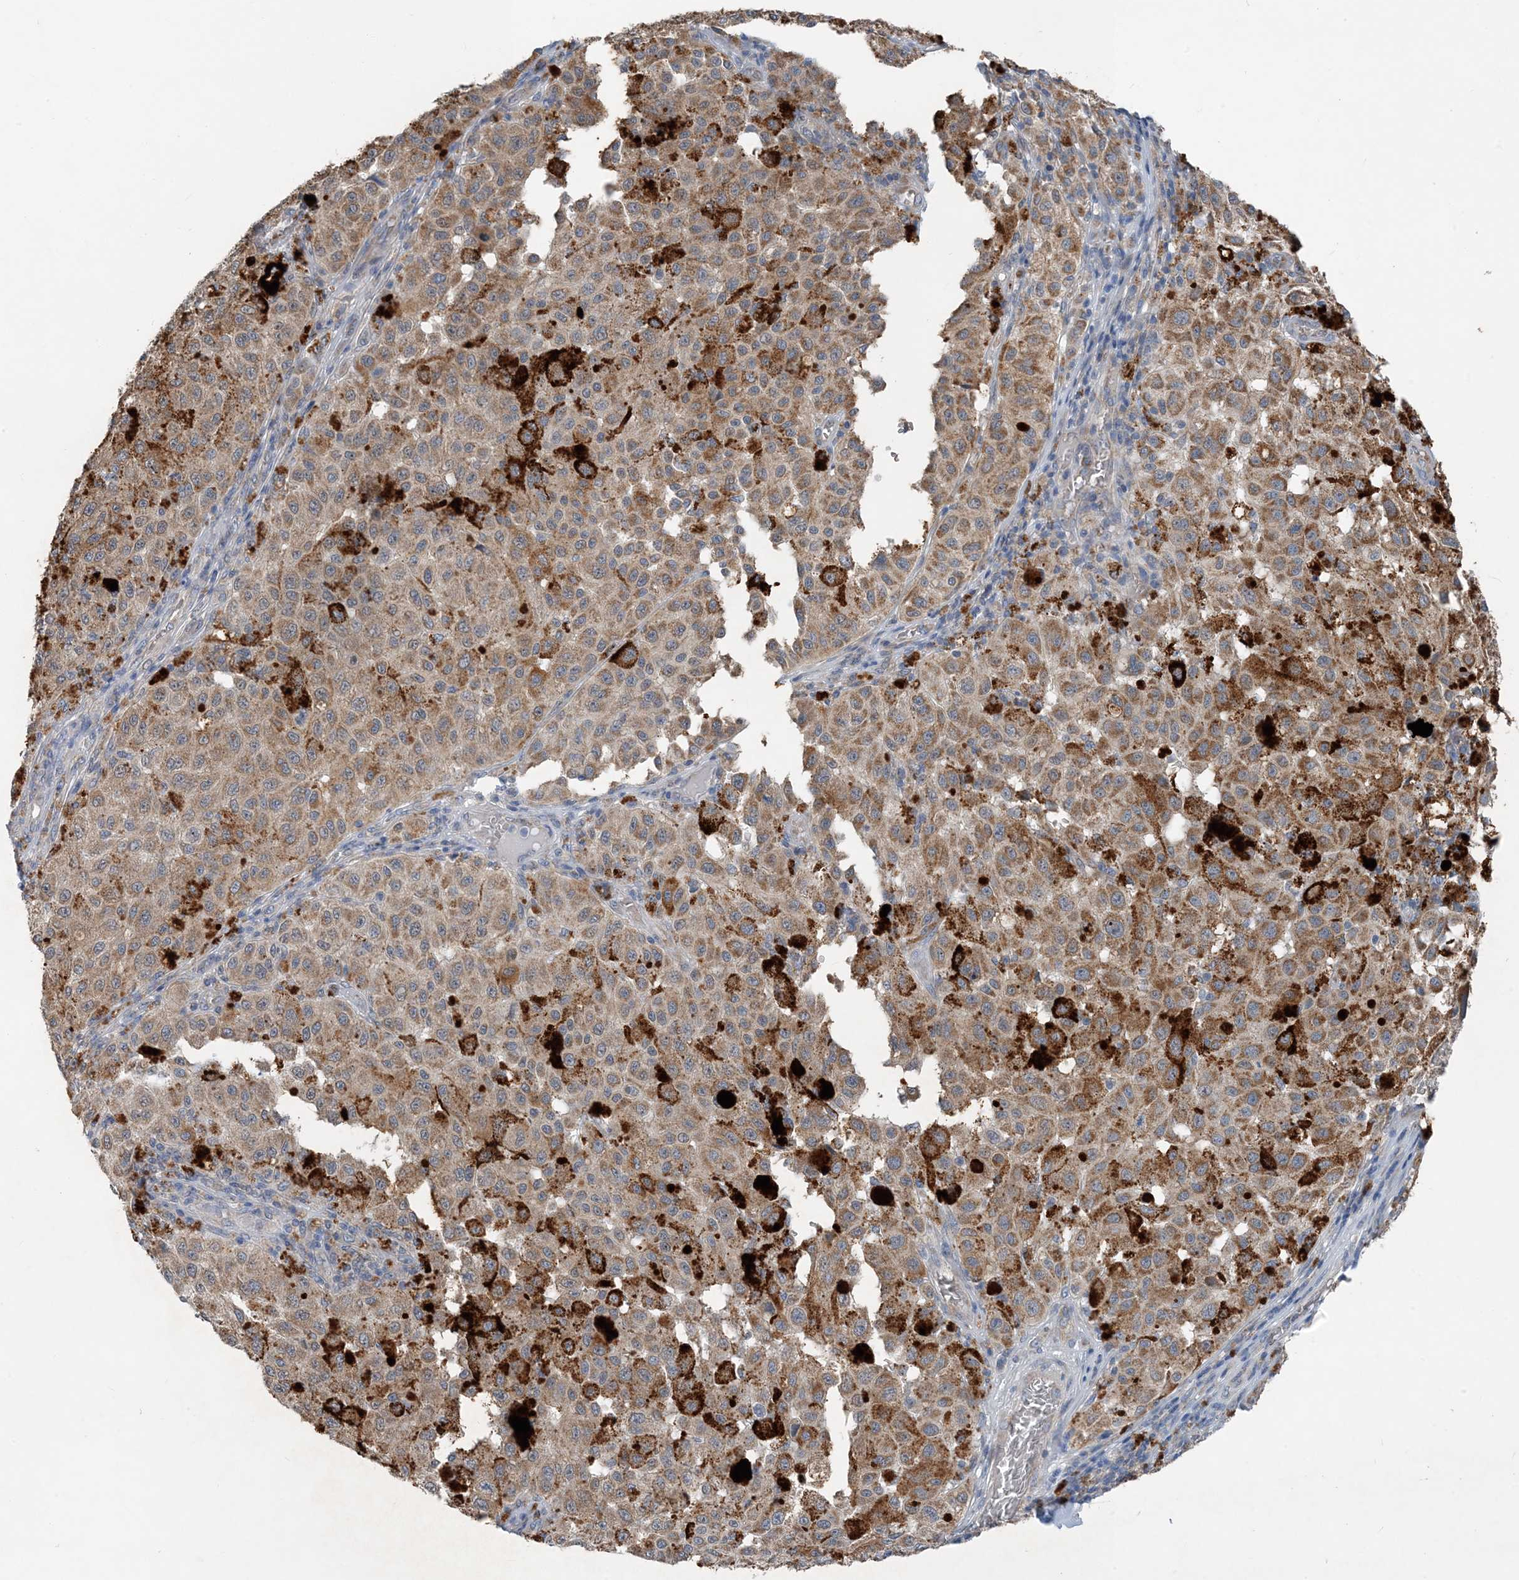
{"staining": {"intensity": "moderate", "quantity": ">75%", "location": "cytoplasmic/membranous"}, "tissue": "melanoma", "cell_type": "Tumor cells", "image_type": "cancer", "snomed": [{"axis": "morphology", "description": "Malignant melanoma, NOS"}, {"axis": "topography", "description": "Skin"}], "caption": "Immunohistochemical staining of melanoma displays medium levels of moderate cytoplasmic/membranous positivity in approximately >75% of tumor cells.", "gene": "DHX30", "patient": {"sex": "female", "age": 64}}